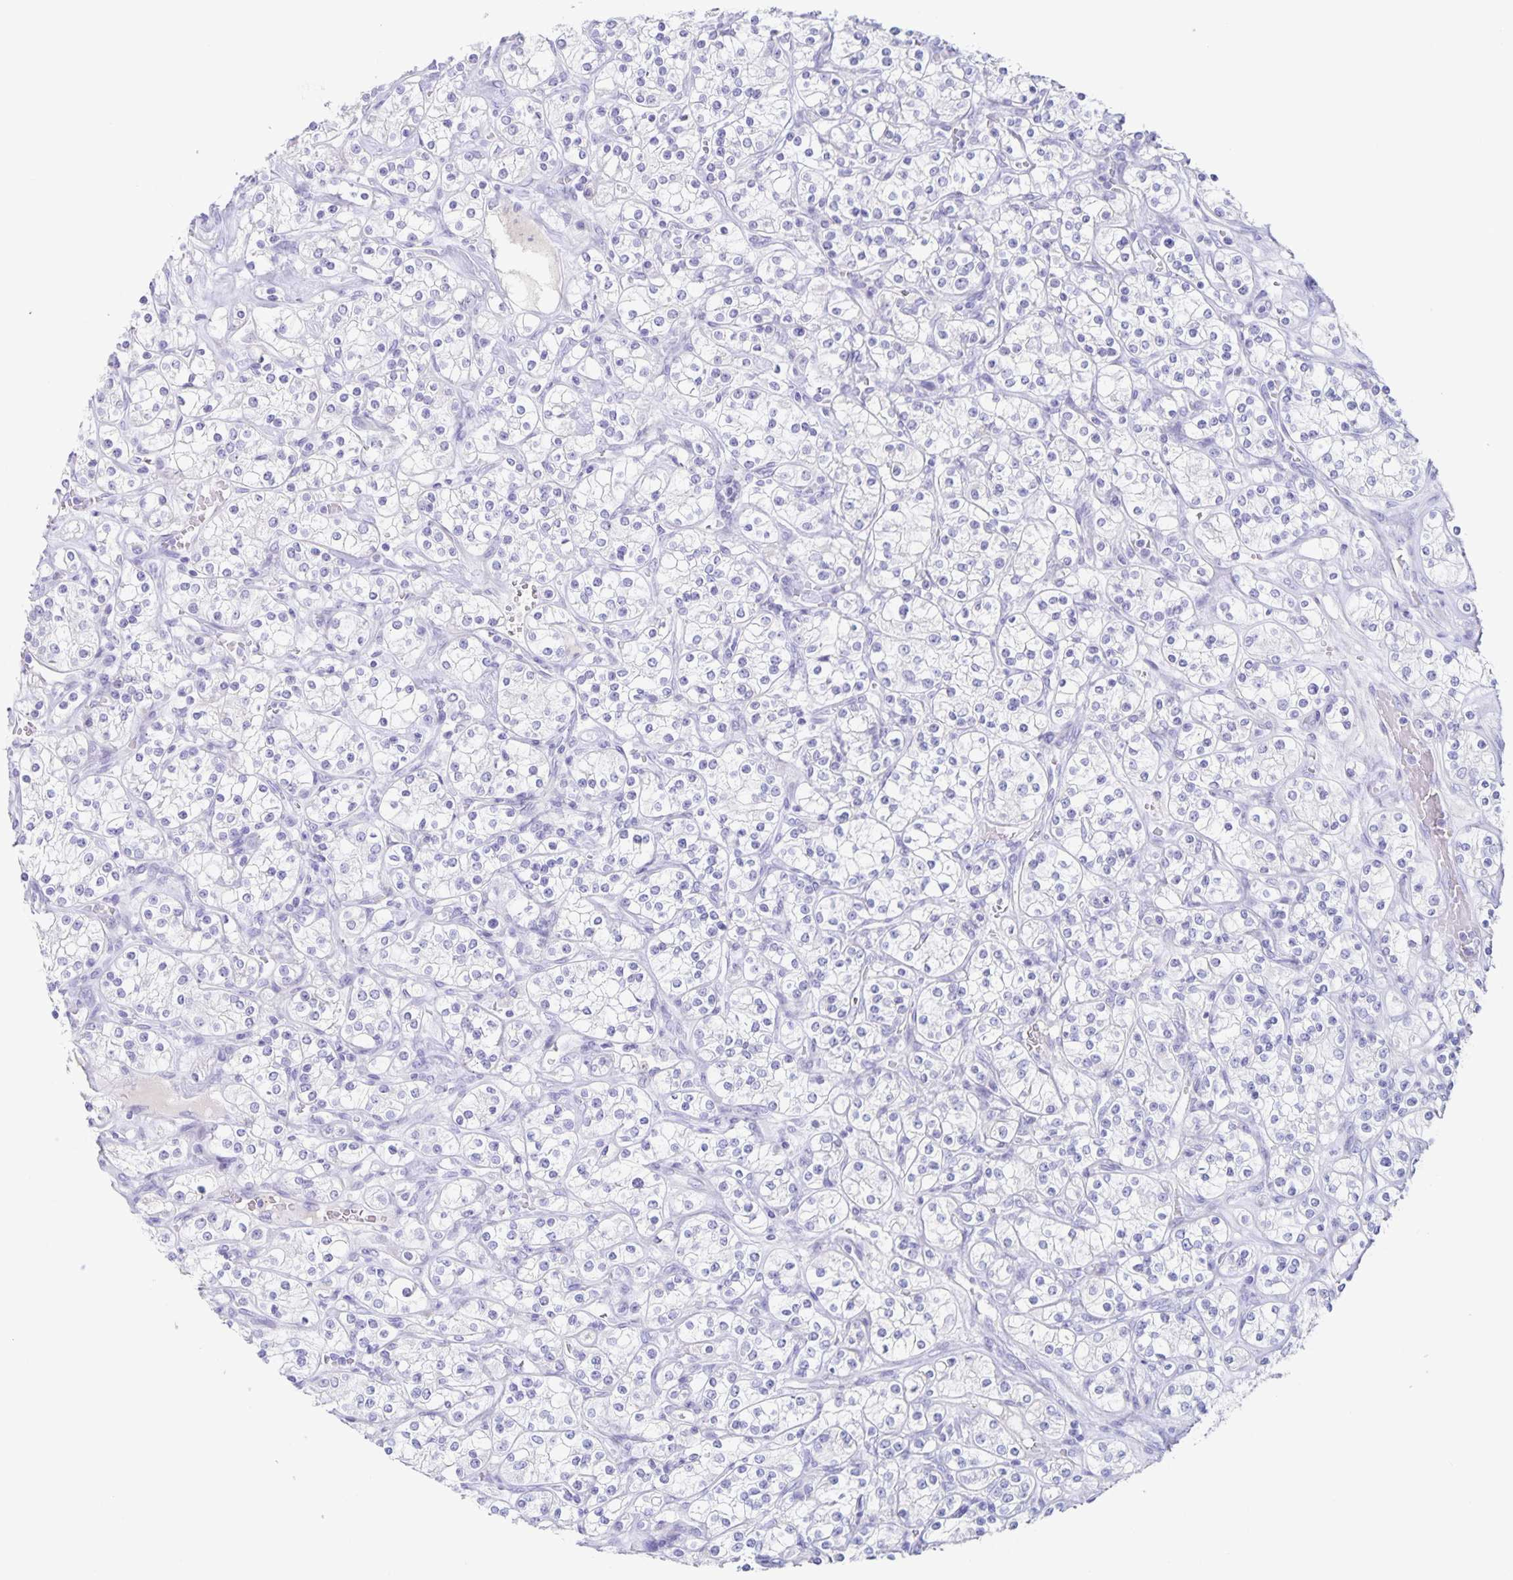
{"staining": {"intensity": "negative", "quantity": "none", "location": "none"}, "tissue": "renal cancer", "cell_type": "Tumor cells", "image_type": "cancer", "snomed": [{"axis": "morphology", "description": "Adenocarcinoma, NOS"}, {"axis": "topography", "description": "Kidney"}], "caption": "DAB (3,3'-diaminobenzidine) immunohistochemical staining of human renal cancer demonstrates no significant positivity in tumor cells.", "gene": "RPL36A", "patient": {"sex": "male", "age": 77}}